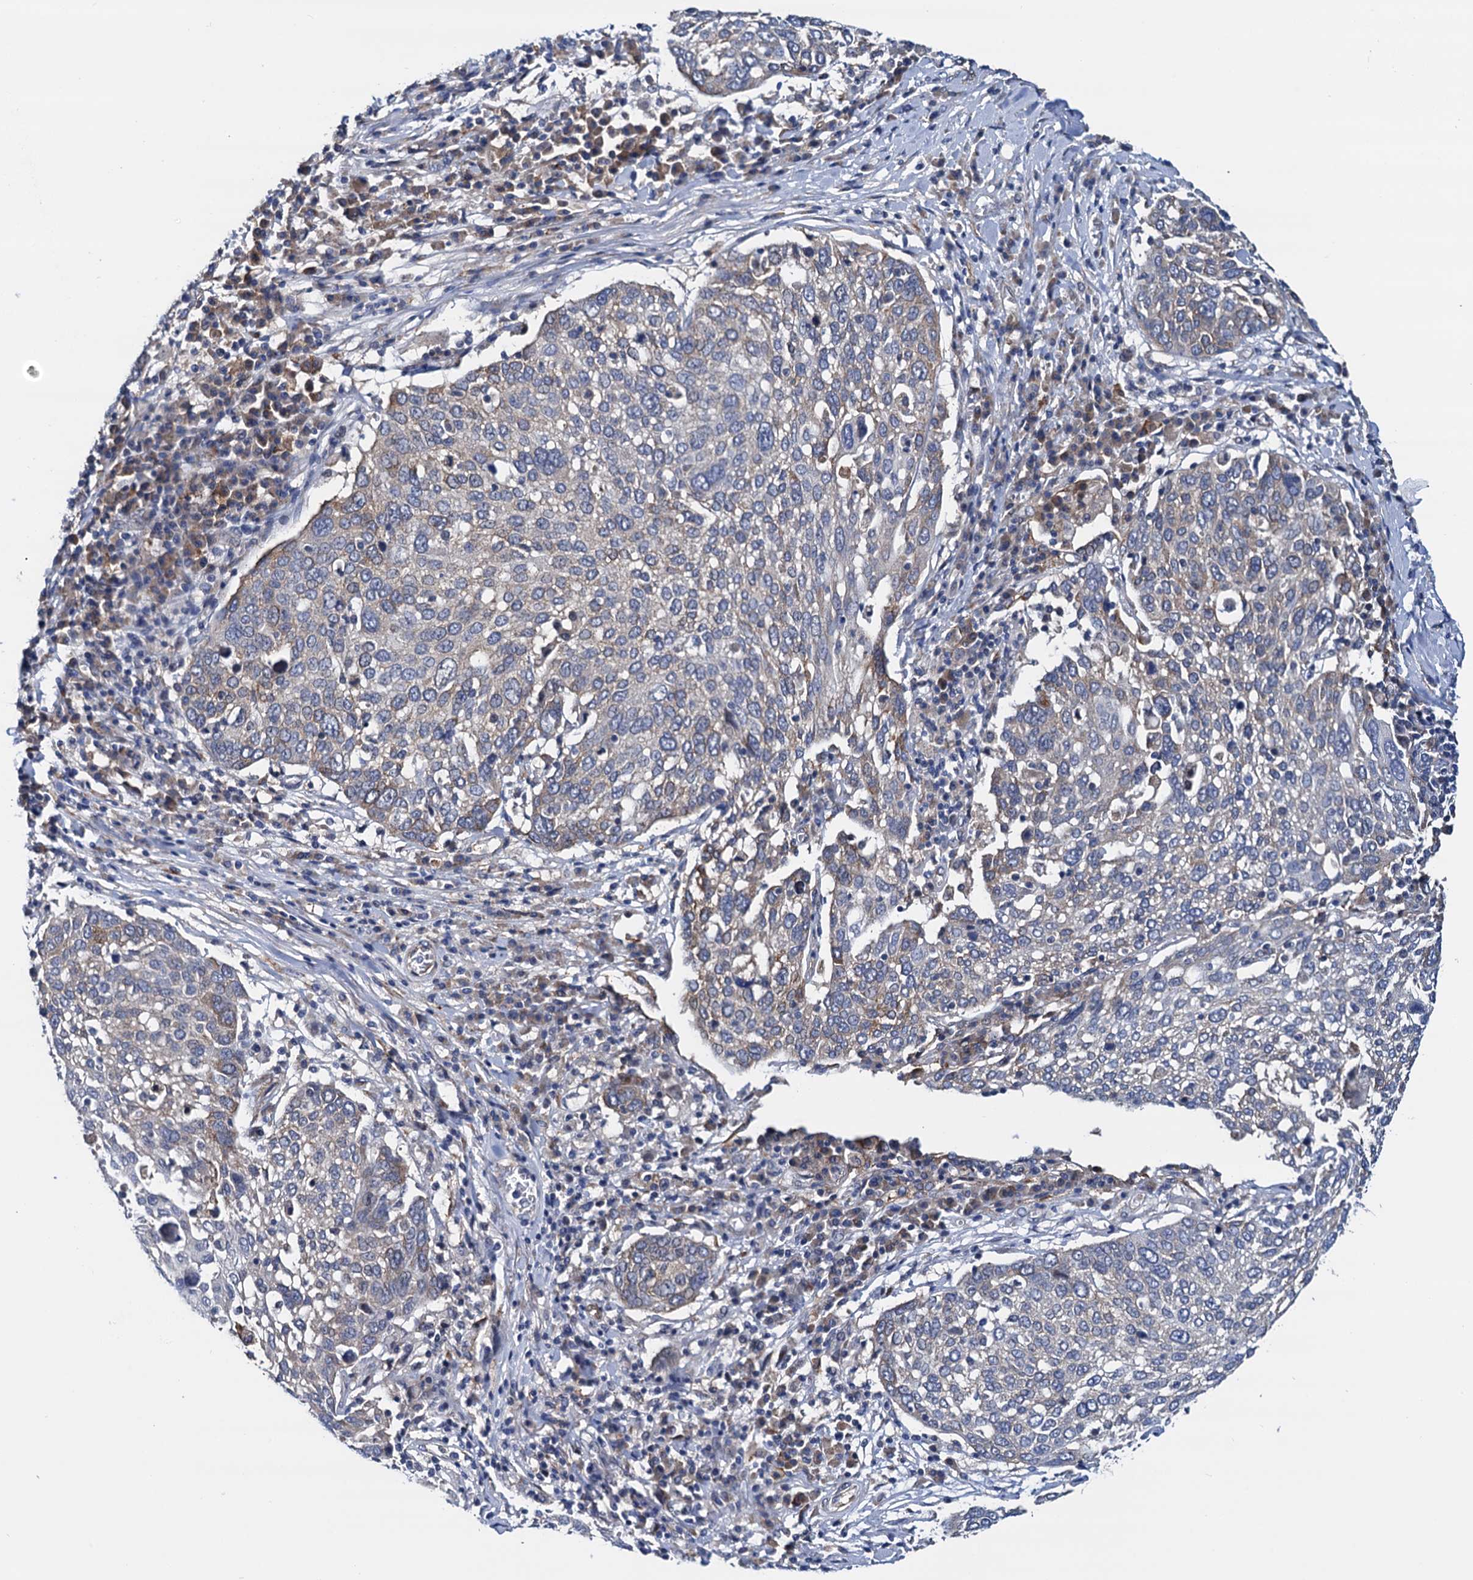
{"staining": {"intensity": "weak", "quantity": "25%-75%", "location": "cytoplasmic/membranous"}, "tissue": "lung cancer", "cell_type": "Tumor cells", "image_type": "cancer", "snomed": [{"axis": "morphology", "description": "Squamous cell carcinoma, NOS"}, {"axis": "topography", "description": "Lung"}], "caption": "A low amount of weak cytoplasmic/membranous positivity is appreciated in approximately 25%-75% of tumor cells in lung cancer (squamous cell carcinoma) tissue.", "gene": "RASSF9", "patient": {"sex": "male", "age": 65}}